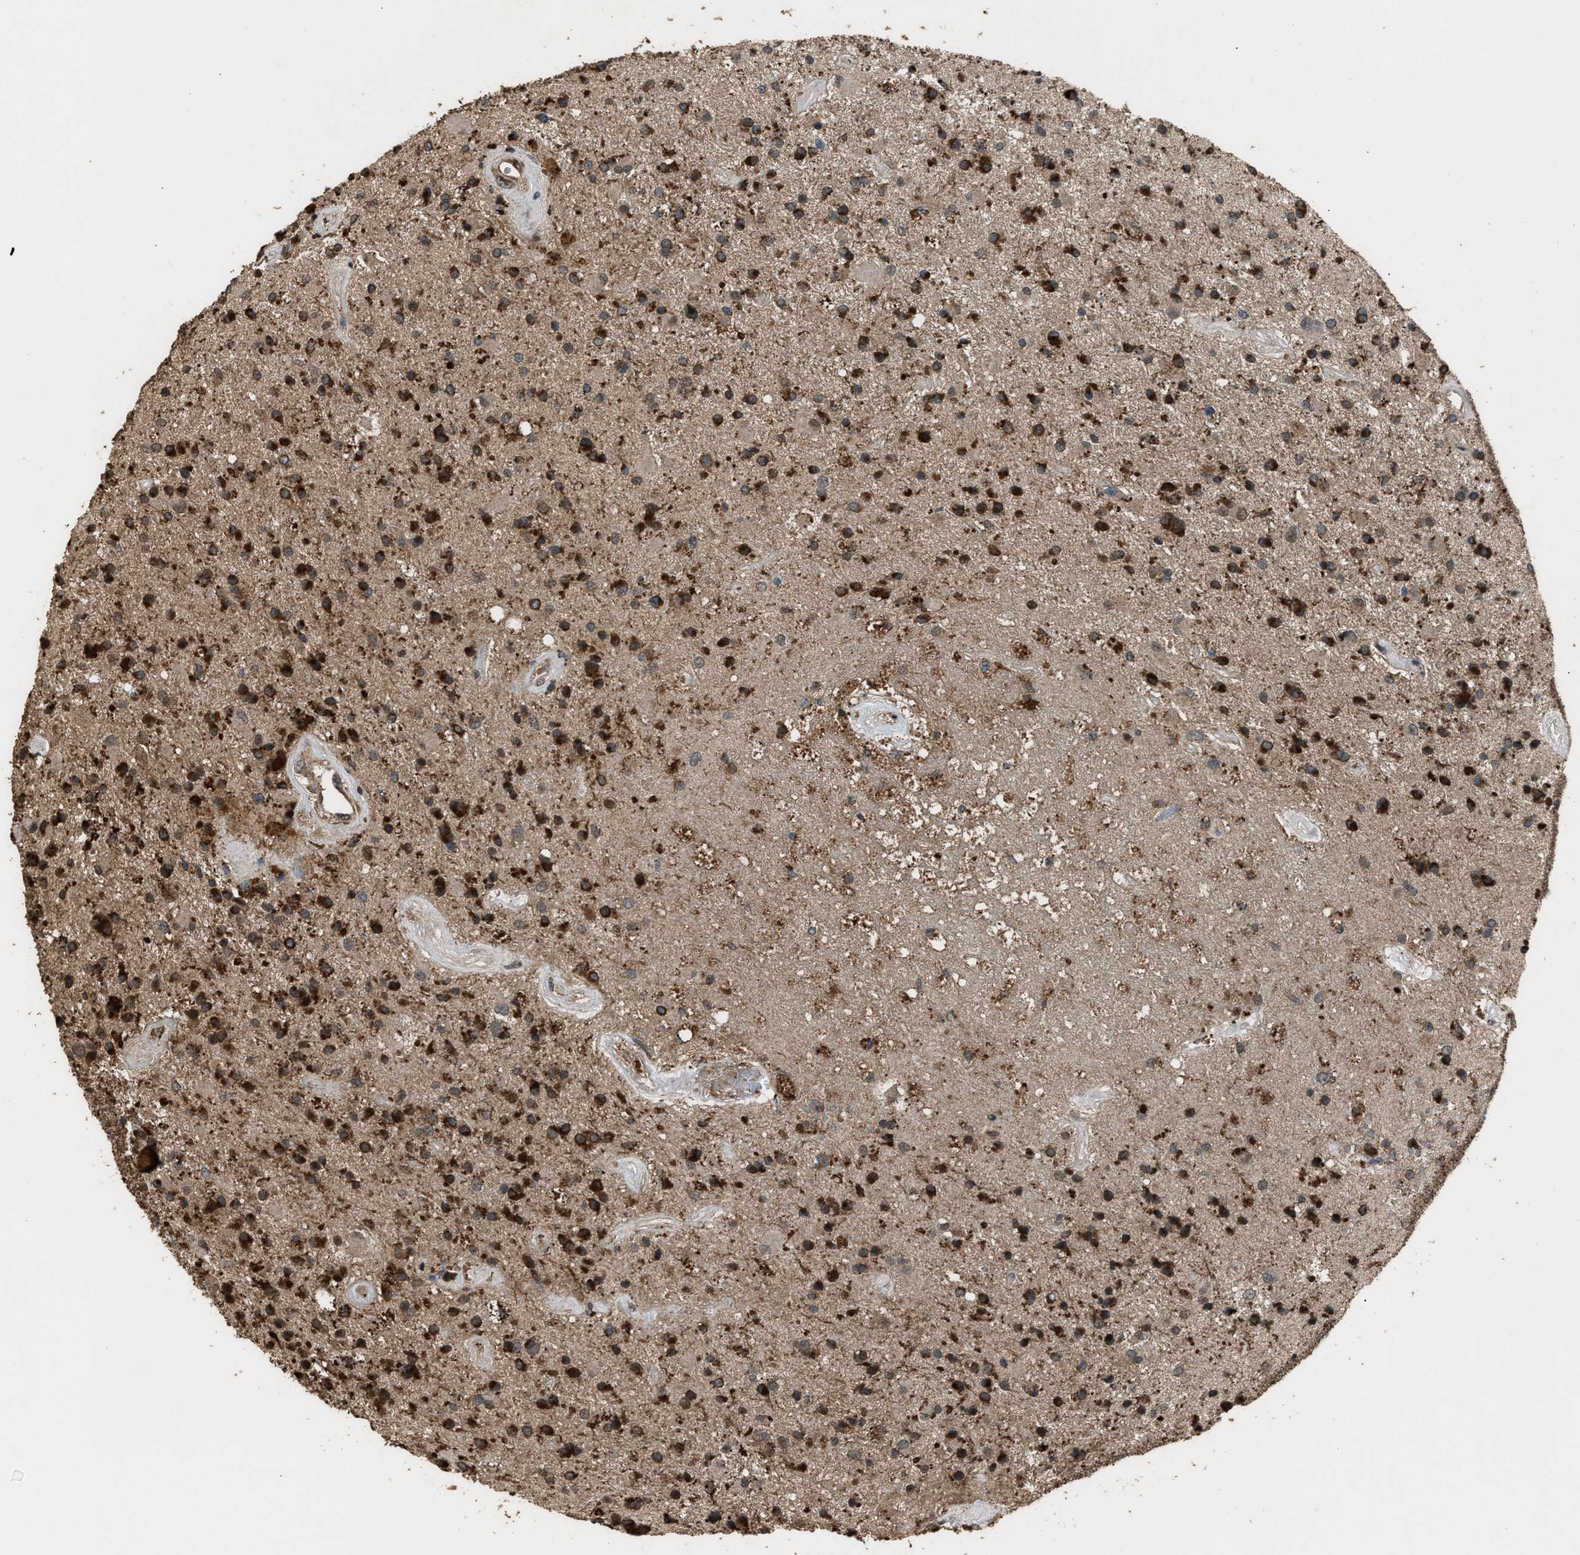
{"staining": {"intensity": "strong", "quantity": ">75%", "location": "cytoplasmic/membranous"}, "tissue": "glioma", "cell_type": "Tumor cells", "image_type": "cancer", "snomed": [{"axis": "morphology", "description": "Glioma, malignant, Low grade"}, {"axis": "topography", "description": "Brain"}], "caption": "Human low-grade glioma (malignant) stained for a protein (brown) shows strong cytoplasmic/membranous positive staining in approximately >75% of tumor cells.", "gene": "PSMD1", "patient": {"sex": "male", "age": 58}}